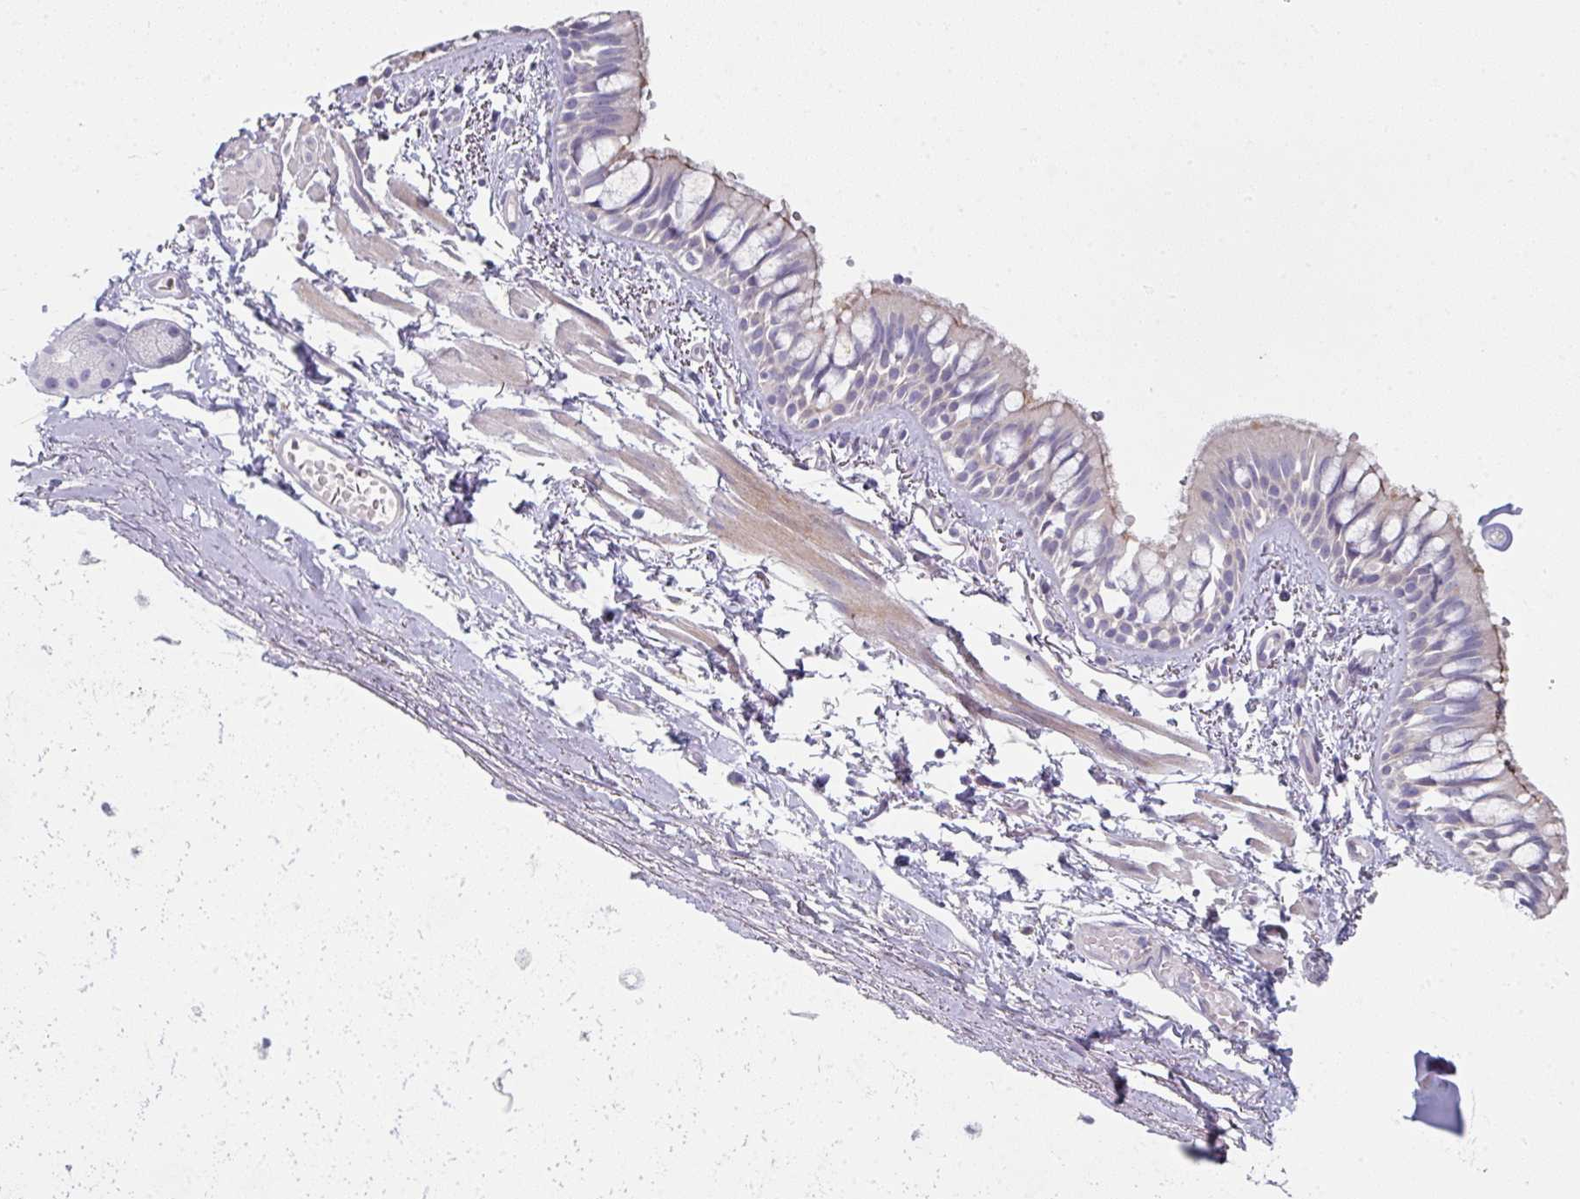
{"staining": {"intensity": "weak", "quantity": "<25%", "location": "cytoplasmic/membranous"}, "tissue": "bronchus", "cell_type": "Respiratory epithelial cells", "image_type": "normal", "snomed": [{"axis": "morphology", "description": "Normal tissue, NOS"}, {"axis": "topography", "description": "Lymph node"}, {"axis": "topography", "description": "Cartilage tissue"}, {"axis": "topography", "description": "Bronchus"}], "caption": "Immunohistochemical staining of normal human bronchus exhibits no significant staining in respiratory epithelial cells.", "gene": "WSB2", "patient": {"sex": "female", "age": 70}}